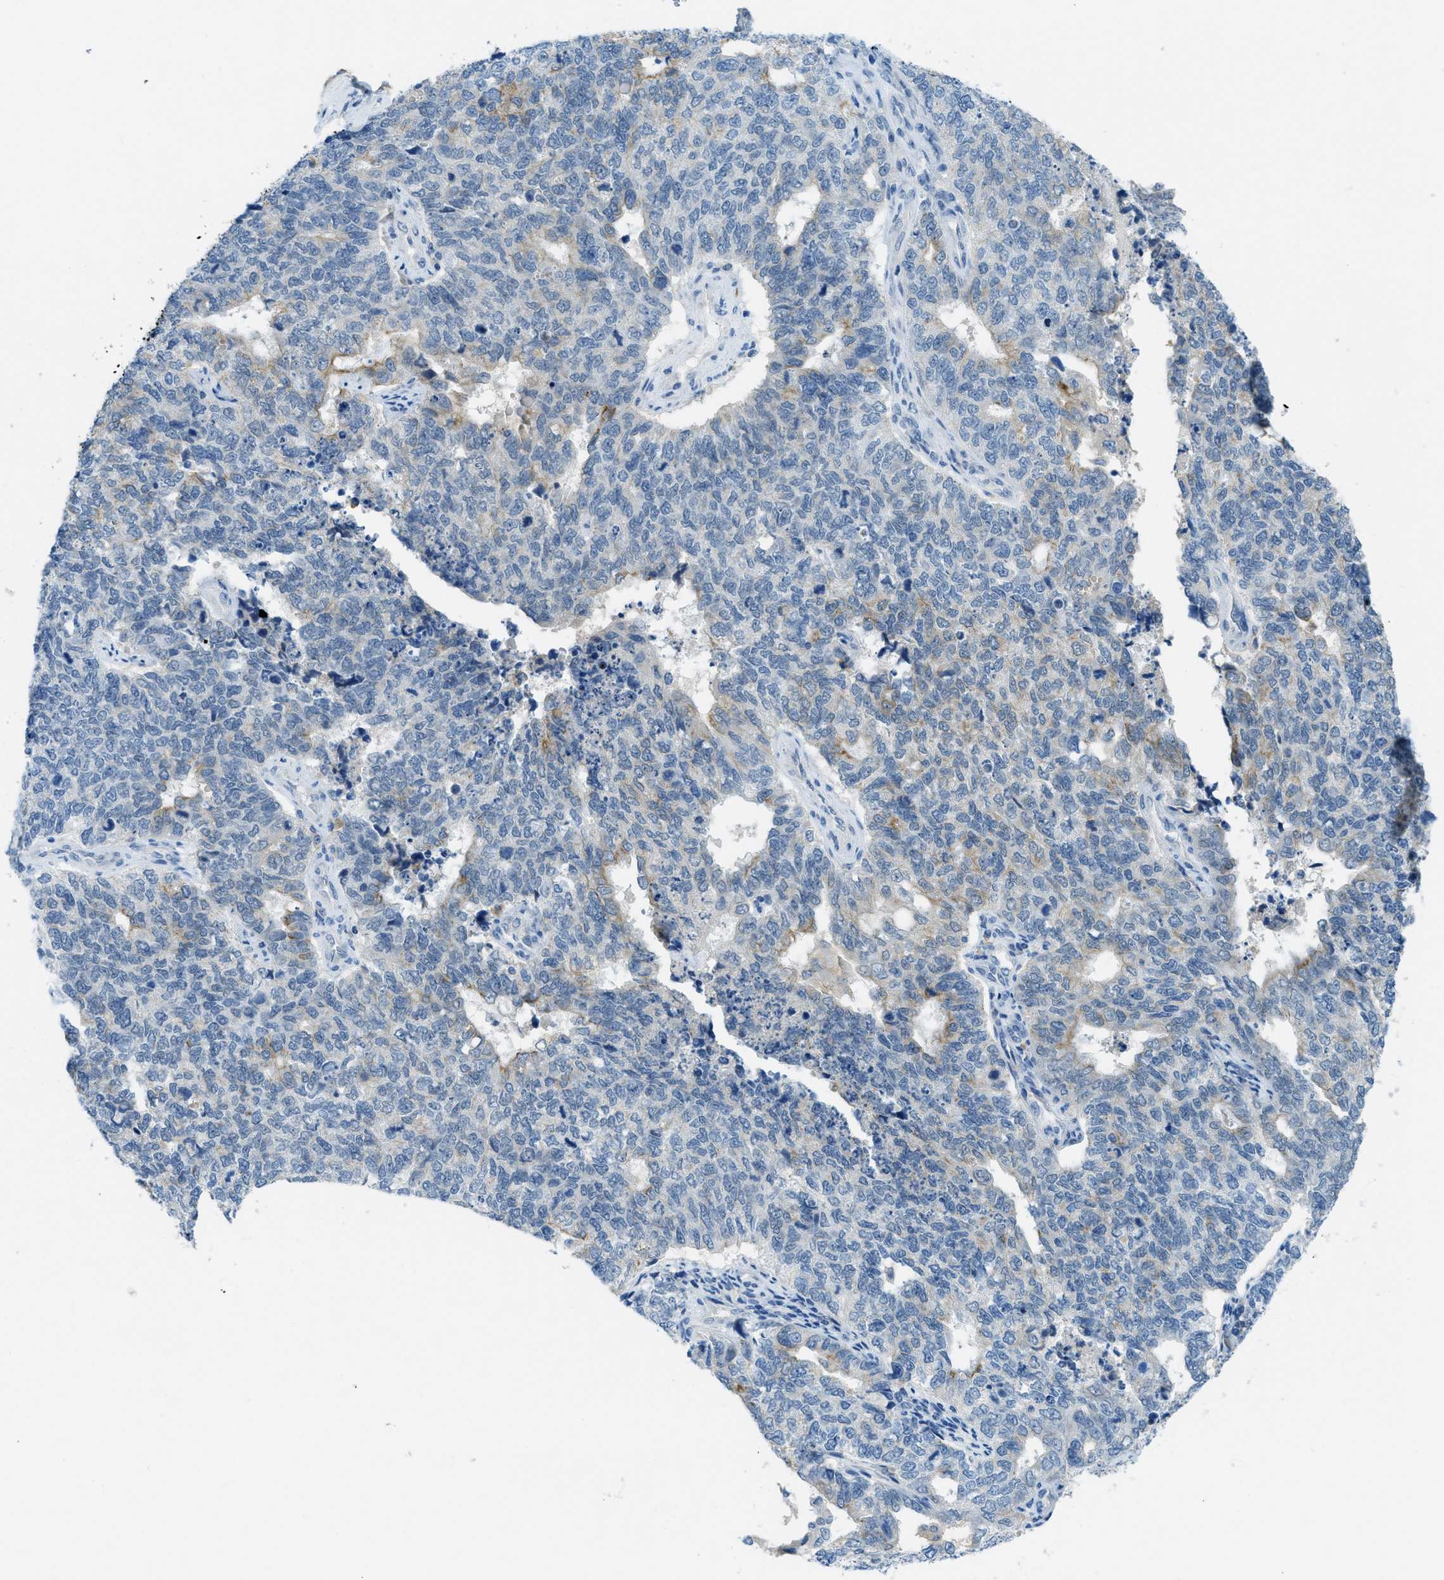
{"staining": {"intensity": "negative", "quantity": "none", "location": "none"}, "tissue": "cervical cancer", "cell_type": "Tumor cells", "image_type": "cancer", "snomed": [{"axis": "morphology", "description": "Squamous cell carcinoma, NOS"}, {"axis": "topography", "description": "Cervix"}], "caption": "Tumor cells show no significant protein staining in cervical squamous cell carcinoma.", "gene": "KLHL8", "patient": {"sex": "female", "age": 63}}